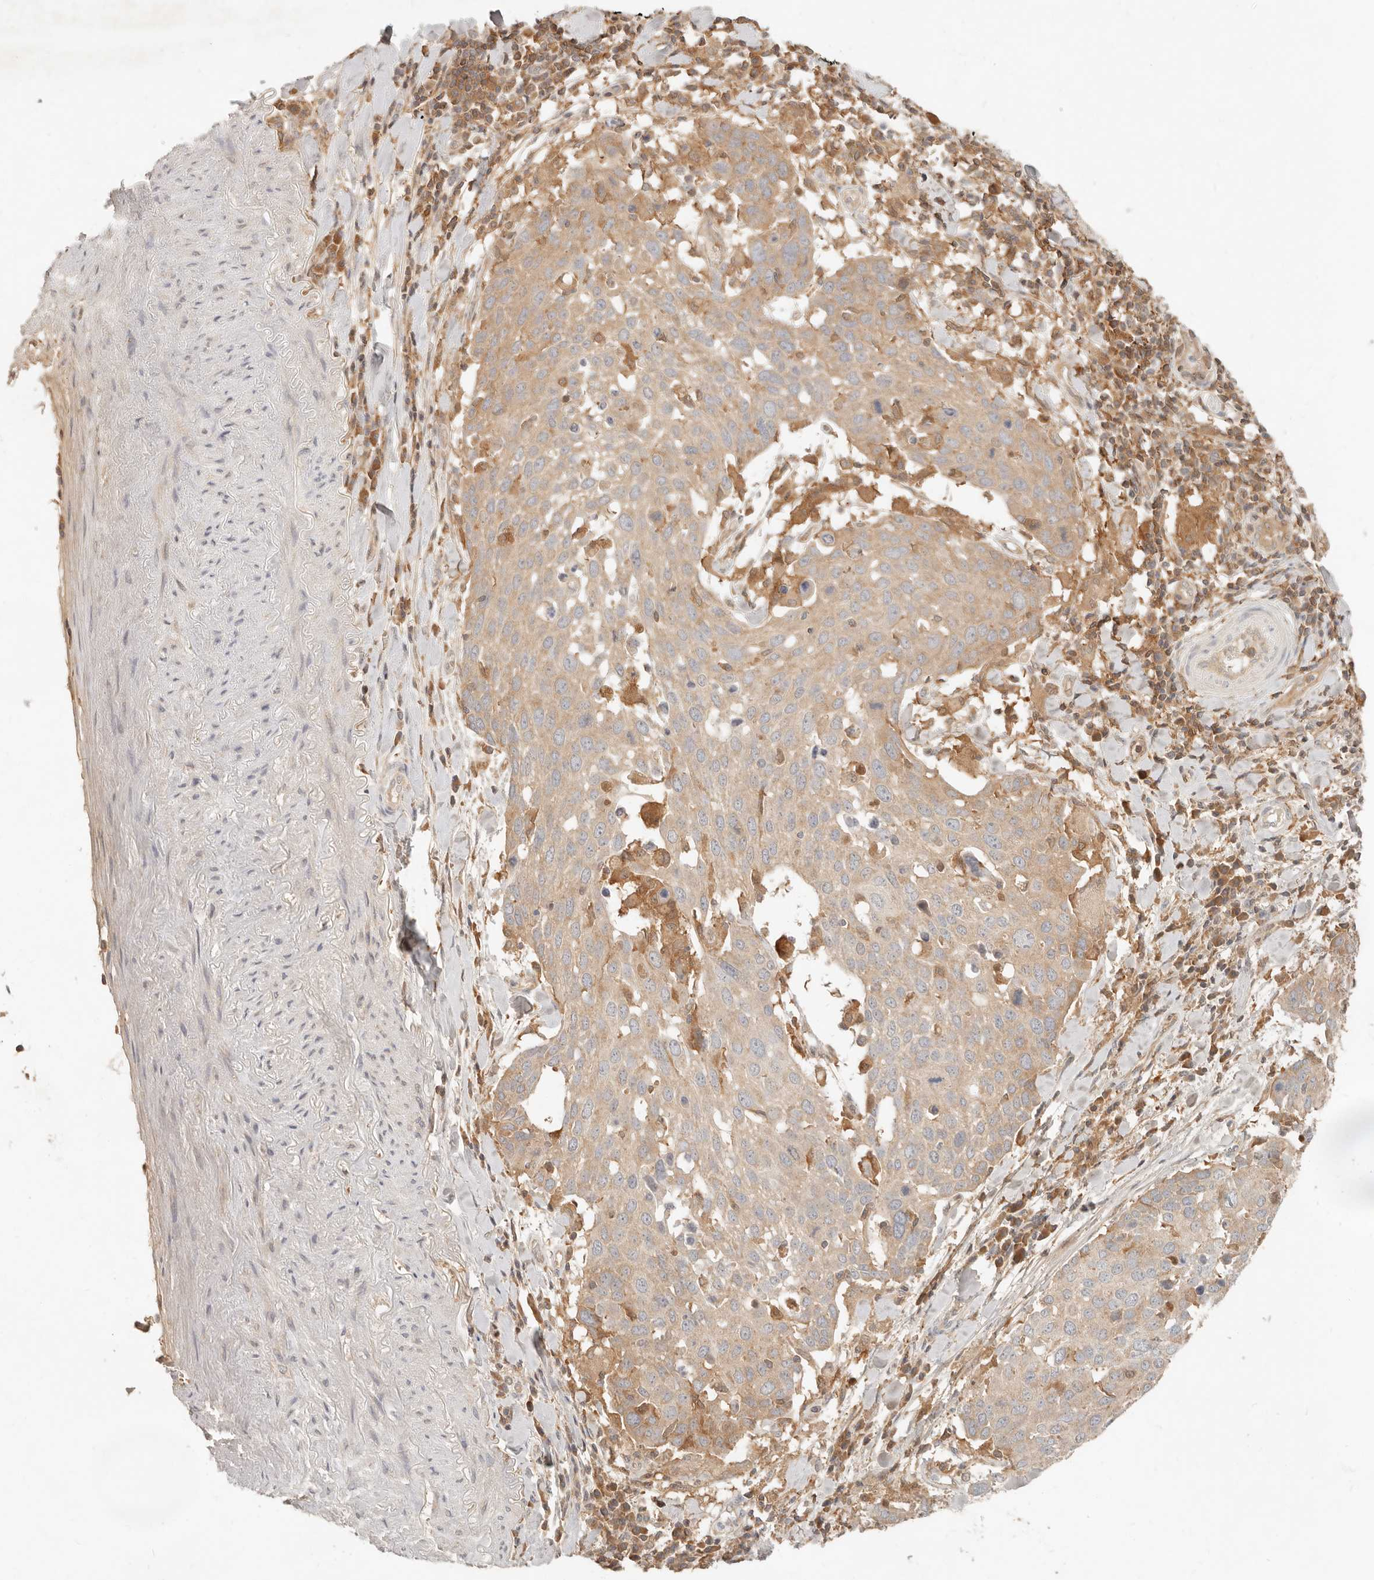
{"staining": {"intensity": "weak", "quantity": "25%-75%", "location": "cytoplasmic/membranous"}, "tissue": "lung cancer", "cell_type": "Tumor cells", "image_type": "cancer", "snomed": [{"axis": "morphology", "description": "Squamous cell carcinoma, NOS"}, {"axis": "topography", "description": "Lung"}], "caption": "Lung cancer stained with a brown dye exhibits weak cytoplasmic/membranous positive staining in about 25%-75% of tumor cells.", "gene": "NECAP2", "patient": {"sex": "male", "age": 65}}